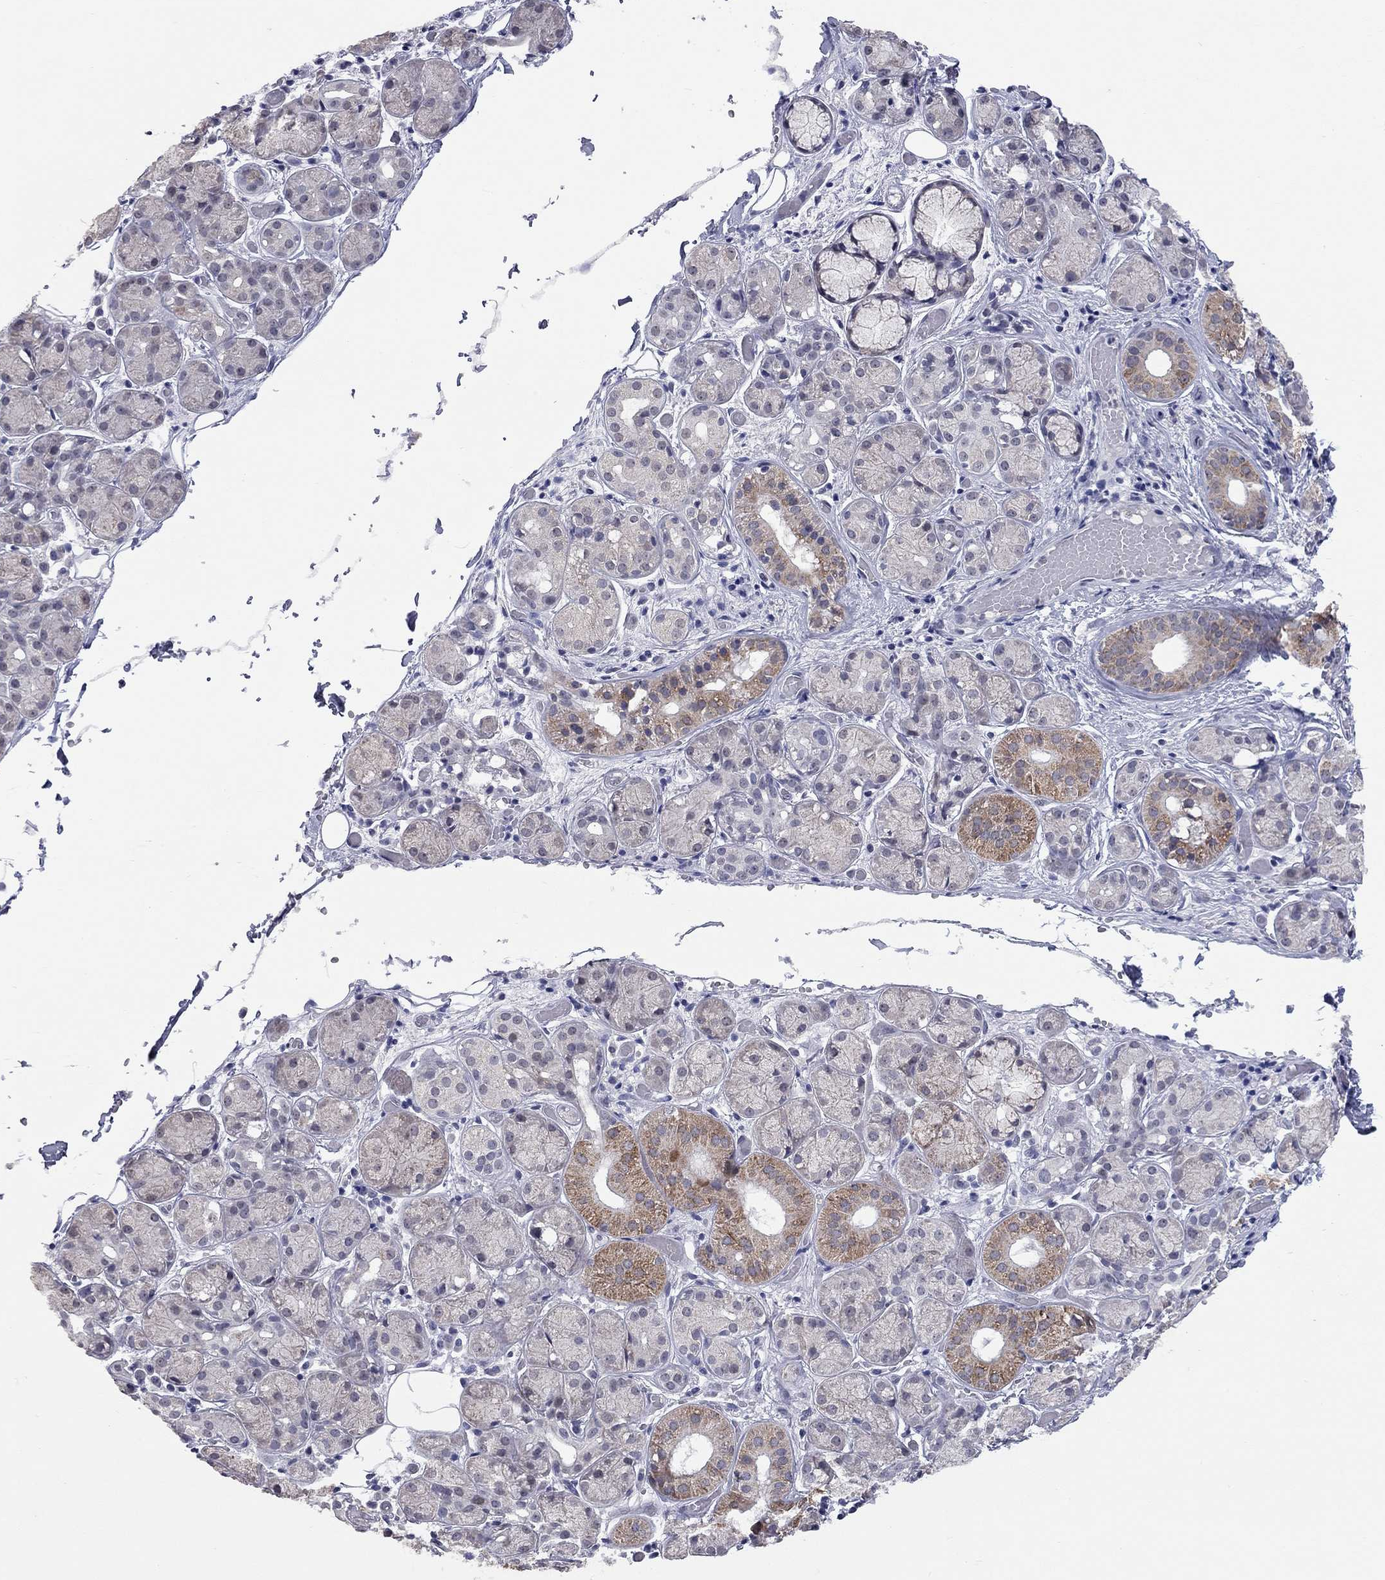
{"staining": {"intensity": "moderate", "quantity": "<25%", "location": "cytoplasmic/membranous"}, "tissue": "salivary gland", "cell_type": "Glandular cells", "image_type": "normal", "snomed": [{"axis": "morphology", "description": "Normal tissue, NOS"}, {"axis": "topography", "description": "Salivary gland"}, {"axis": "topography", "description": "Peripheral nerve tissue"}], "caption": "Immunohistochemistry (IHC) micrograph of normal salivary gland stained for a protein (brown), which shows low levels of moderate cytoplasmic/membranous staining in approximately <25% of glandular cells.", "gene": "SHOC2", "patient": {"sex": "male", "age": 71}}